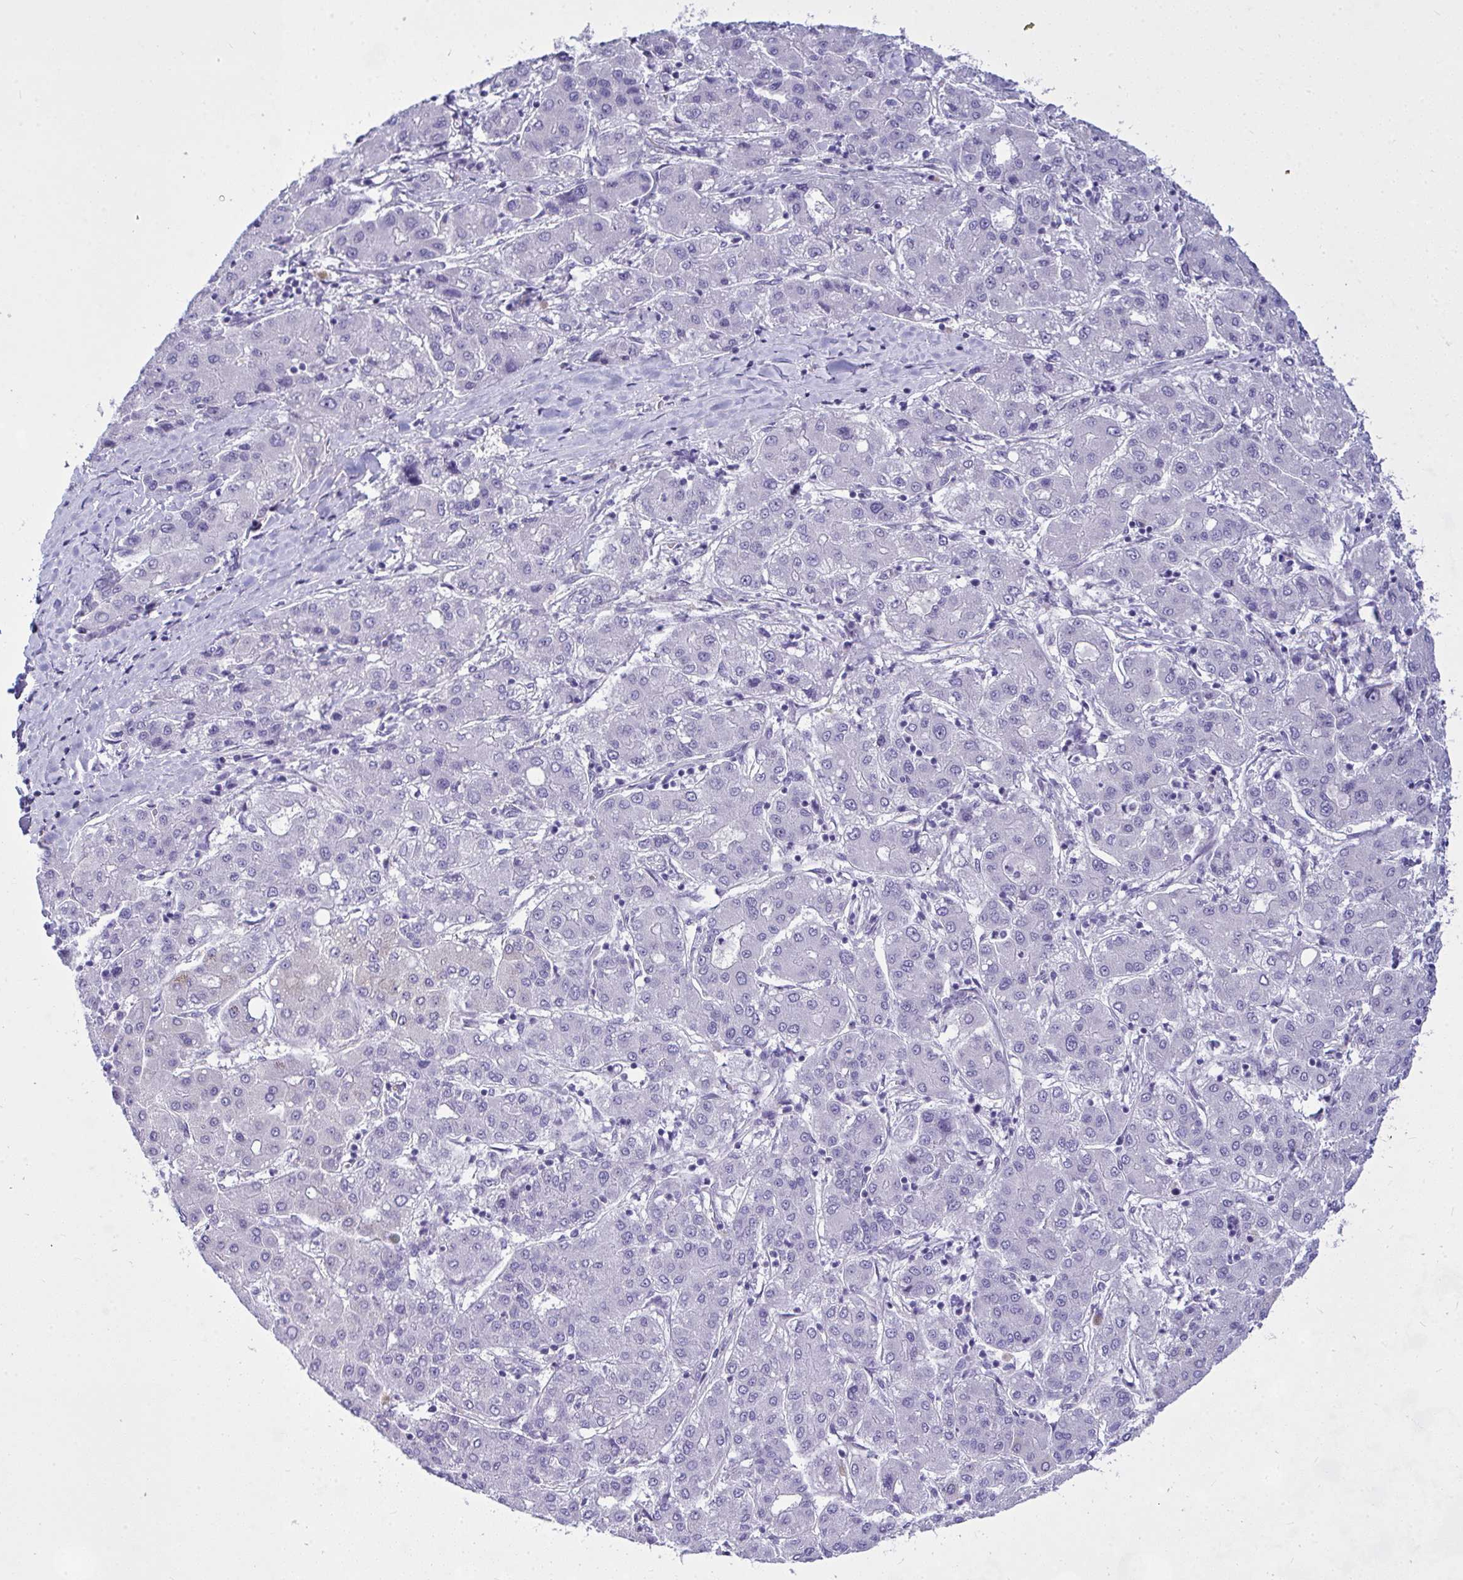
{"staining": {"intensity": "negative", "quantity": "none", "location": "none"}, "tissue": "liver cancer", "cell_type": "Tumor cells", "image_type": "cancer", "snomed": [{"axis": "morphology", "description": "Carcinoma, Hepatocellular, NOS"}, {"axis": "topography", "description": "Liver"}], "caption": "Immunohistochemistry histopathology image of neoplastic tissue: human liver cancer (hepatocellular carcinoma) stained with DAB (3,3'-diaminobenzidine) shows no significant protein expression in tumor cells.", "gene": "NFXL1", "patient": {"sex": "male", "age": 65}}